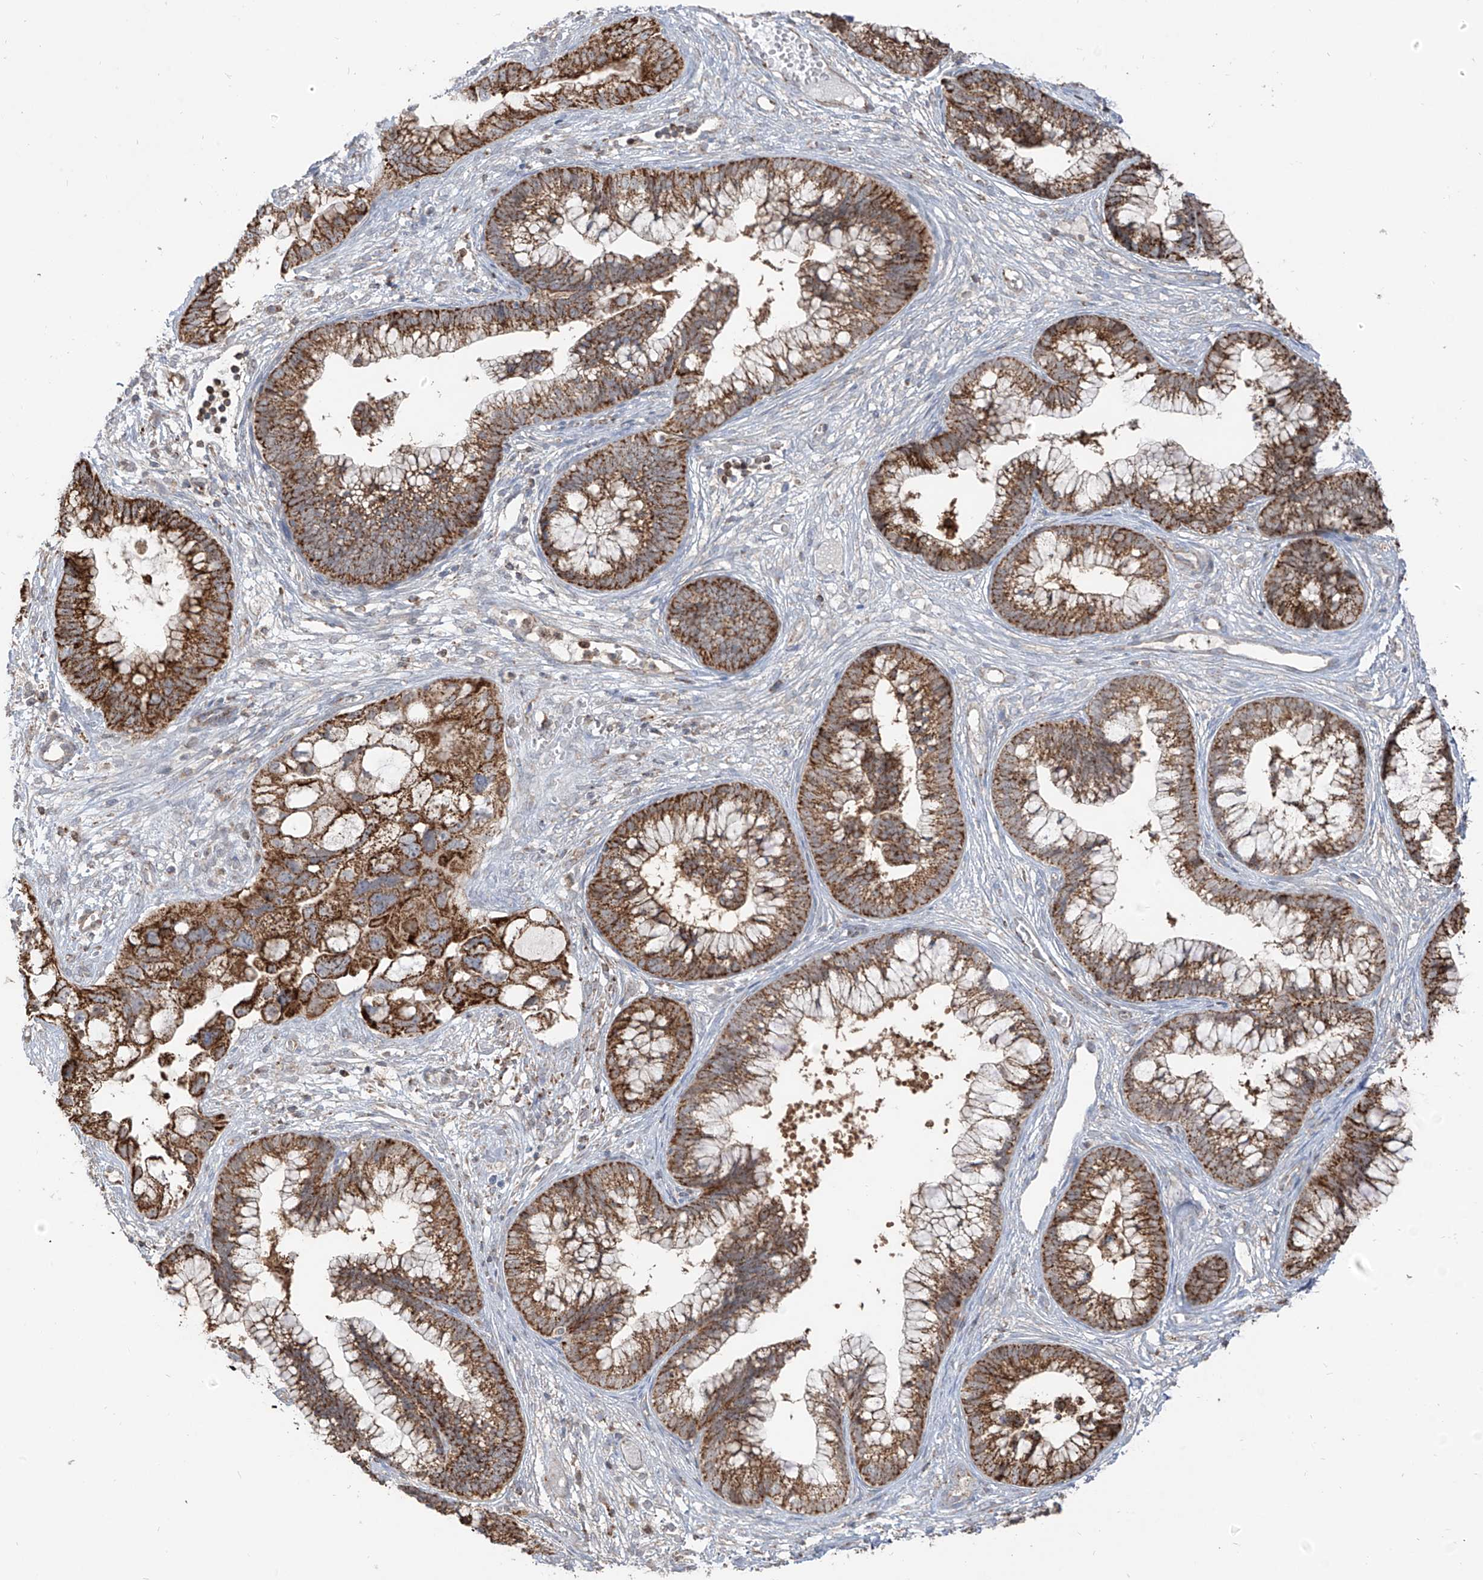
{"staining": {"intensity": "strong", "quantity": ">75%", "location": "cytoplasmic/membranous"}, "tissue": "cervical cancer", "cell_type": "Tumor cells", "image_type": "cancer", "snomed": [{"axis": "morphology", "description": "Adenocarcinoma, NOS"}, {"axis": "topography", "description": "Cervix"}], "caption": "Approximately >75% of tumor cells in cervical cancer (adenocarcinoma) demonstrate strong cytoplasmic/membranous protein staining as visualized by brown immunohistochemical staining.", "gene": "ETHE1", "patient": {"sex": "female", "age": 44}}